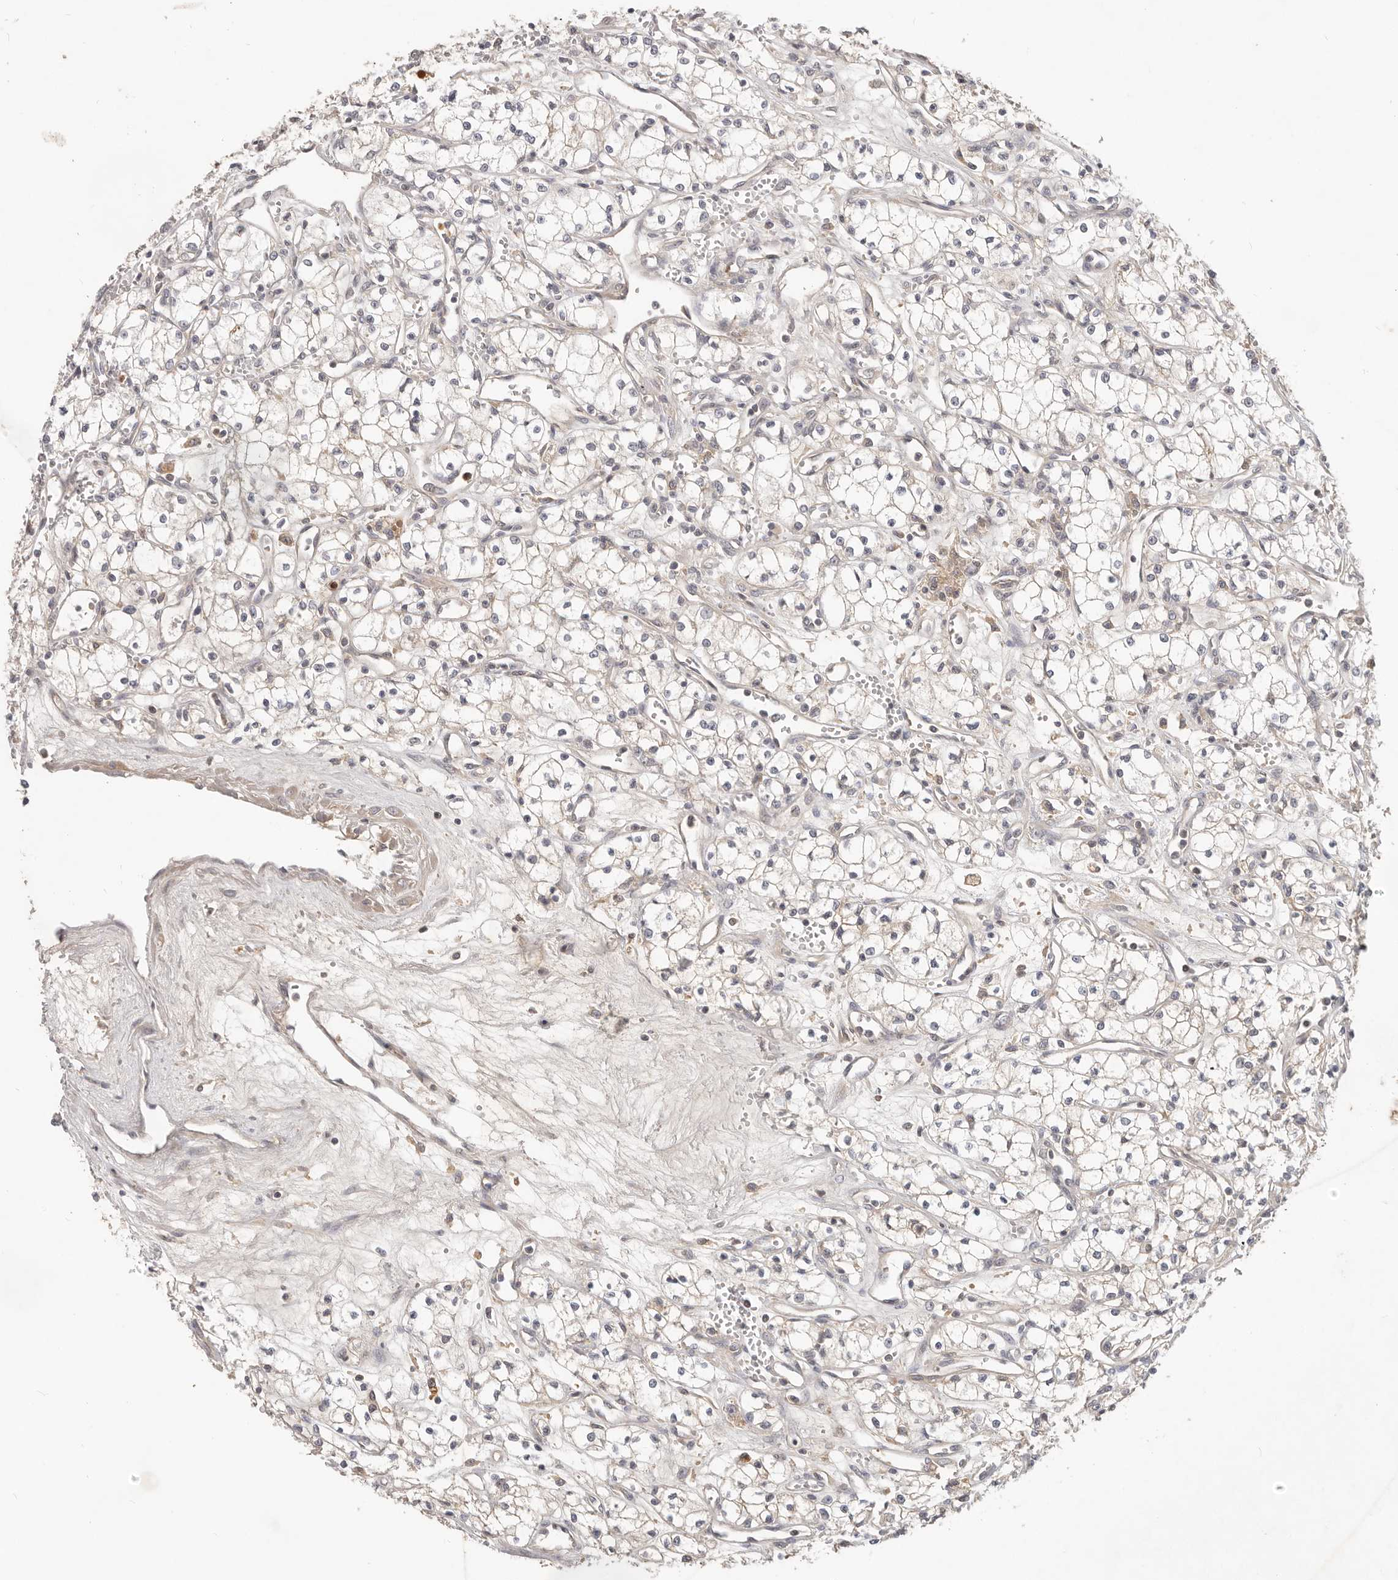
{"staining": {"intensity": "negative", "quantity": "none", "location": "none"}, "tissue": "renal cancer", "cell_type": "Tumor cells", "image_type": "cancer", "snomed": [{"axis": "morphology", "description": "Adenocarcinoma, NOS"}, {"axis": "topography", "description": "Kidney"}], "caption": "An image of human adenocarcinoma (renal) is negative for staining in tumor cells.", "gene": "USP49", "patient": {"sex": "male", "age": 59}}